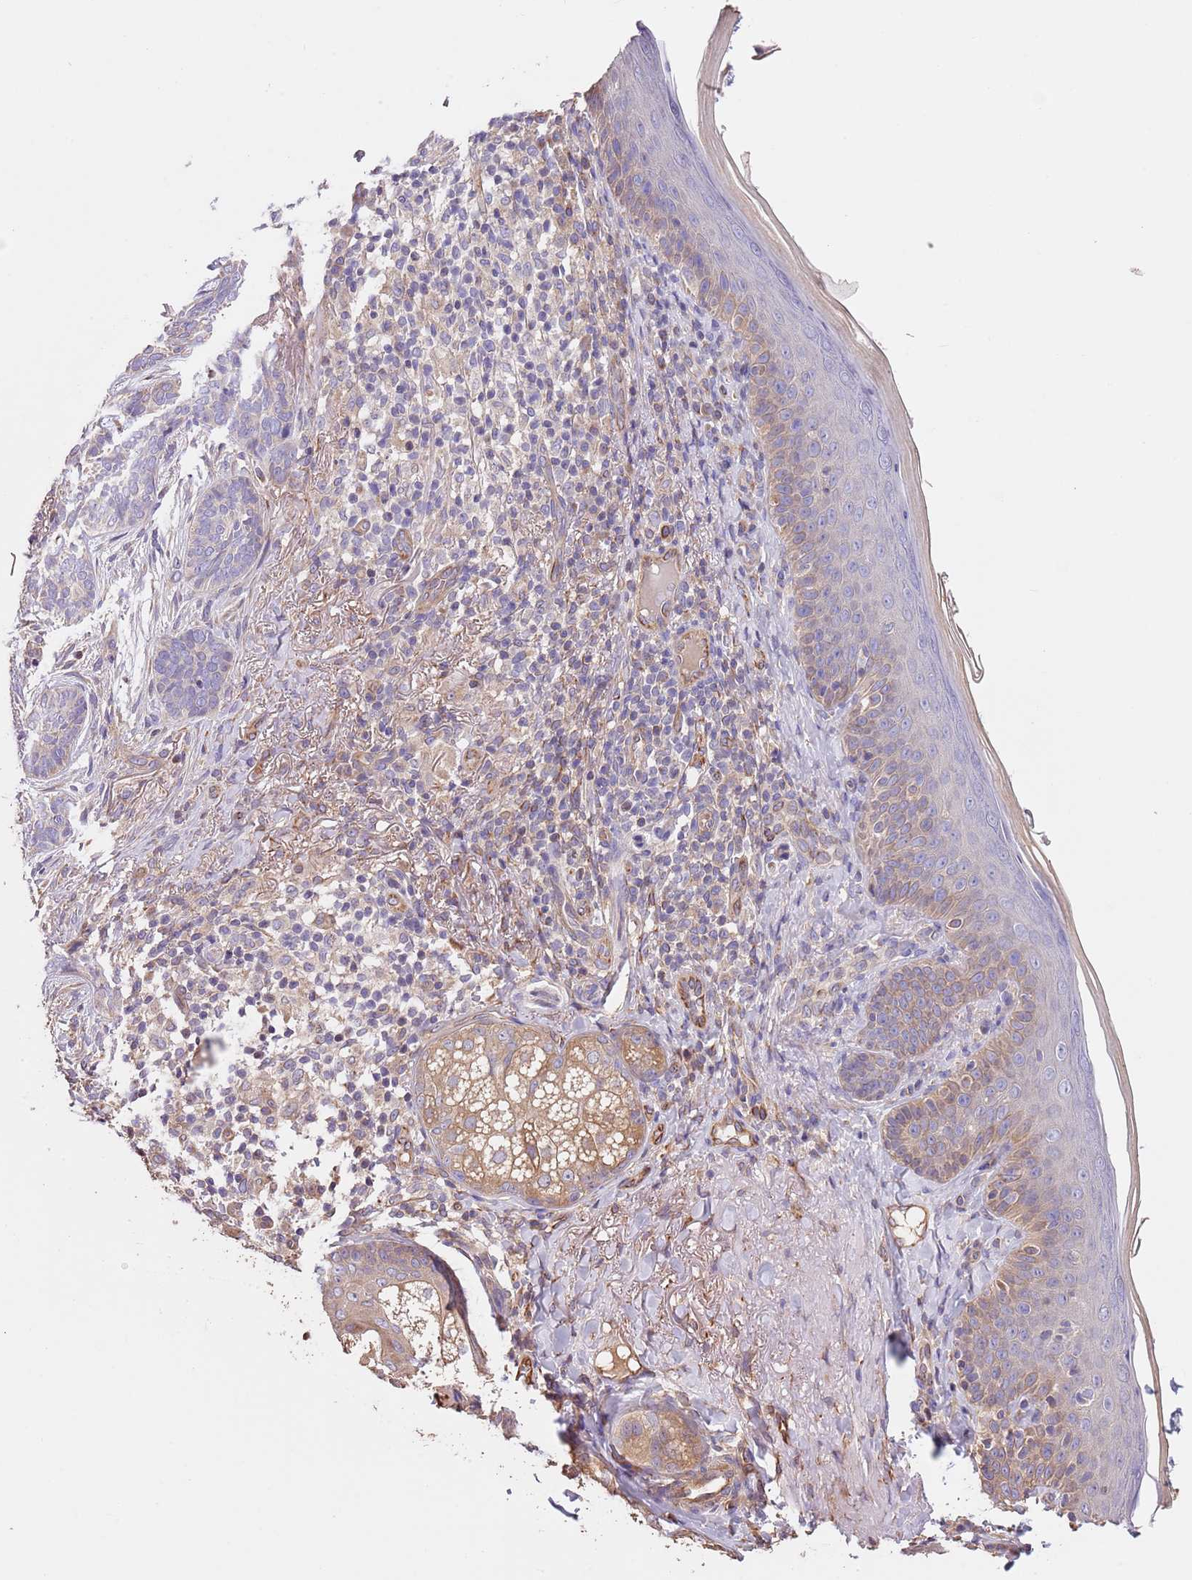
{"staining": {"intensity": "moderate", "quantity": ">75%", "location": "cytoplasmic/membranous"}, "tissue": "skin", "cell_type": "Fibroblasts", "image_type": "normal", "snomed": [{"axis": "morphology", "description": "Normal tissue, NOS"}, {"axis": "topography", "description": "Skin"}], "caption": "Skin stained with DAB immunohistochemistry (IHC) shows medium levels of moderate cytoplasmic/membranous staining in about >75% of fibroblasts.", "gene": "FAM89B", "patient": {"sex": "male", "age": 57}}